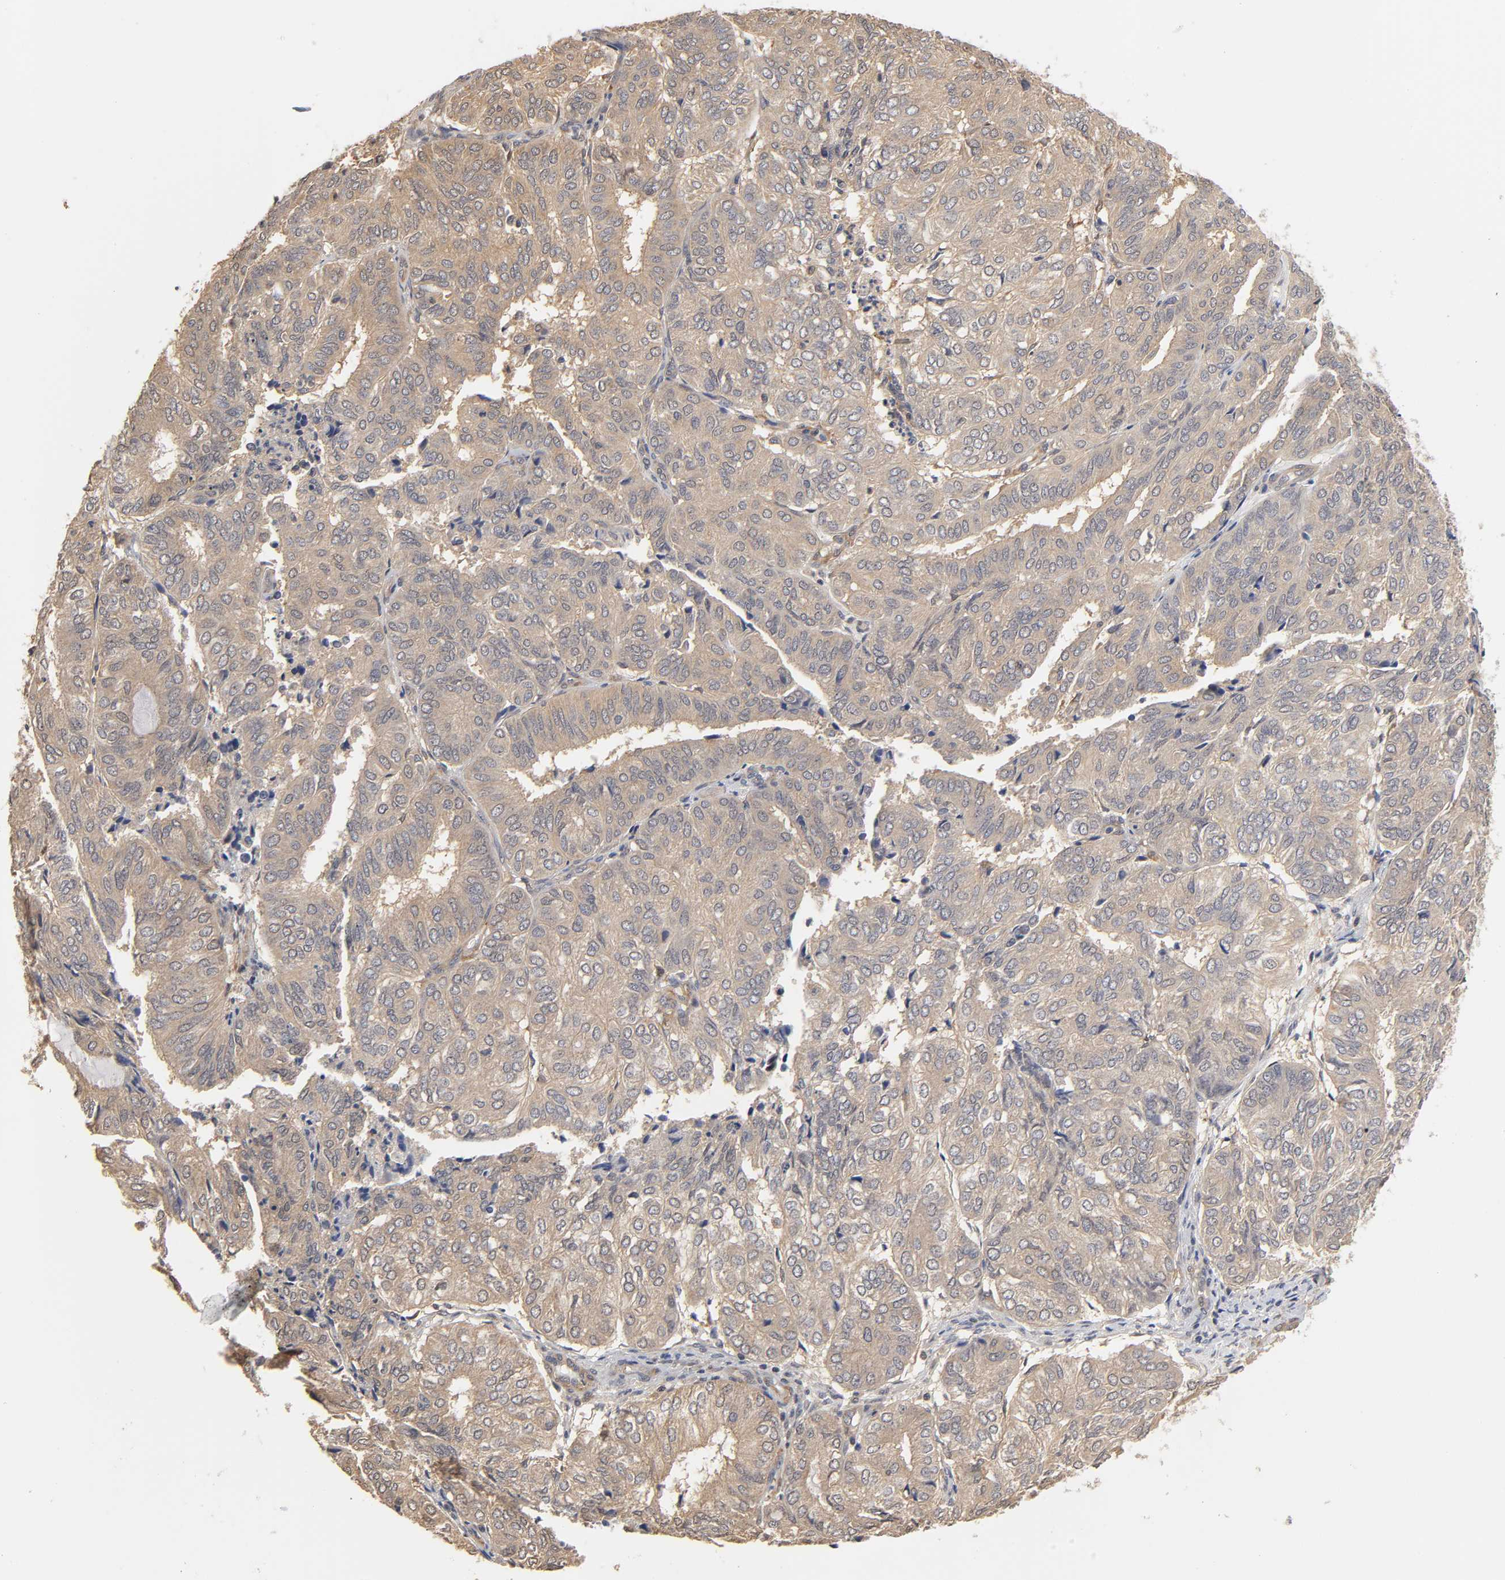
{"staining": {"intensity": "weak", "quantity": ">75%", "location": "cytoplasmic/membranous"}, "tissue": "endometrial cancer", "cell_type": "Tumor cells", "image_type": "cancer", "snomed": [{"axis": "morphology", "description": "Adenocarcinoma, NOS"}, {"axis": "topography", "description": "Uterus"}], "caption": "DAB immunohistochemical staining of human adenocarcinoma (endometrial) displays weak cytoplasmic/membranous protein positivity in about >75% of tumor cells.", "gene": "PDE5A", "patient": {"sex": "female", "age": 60}}